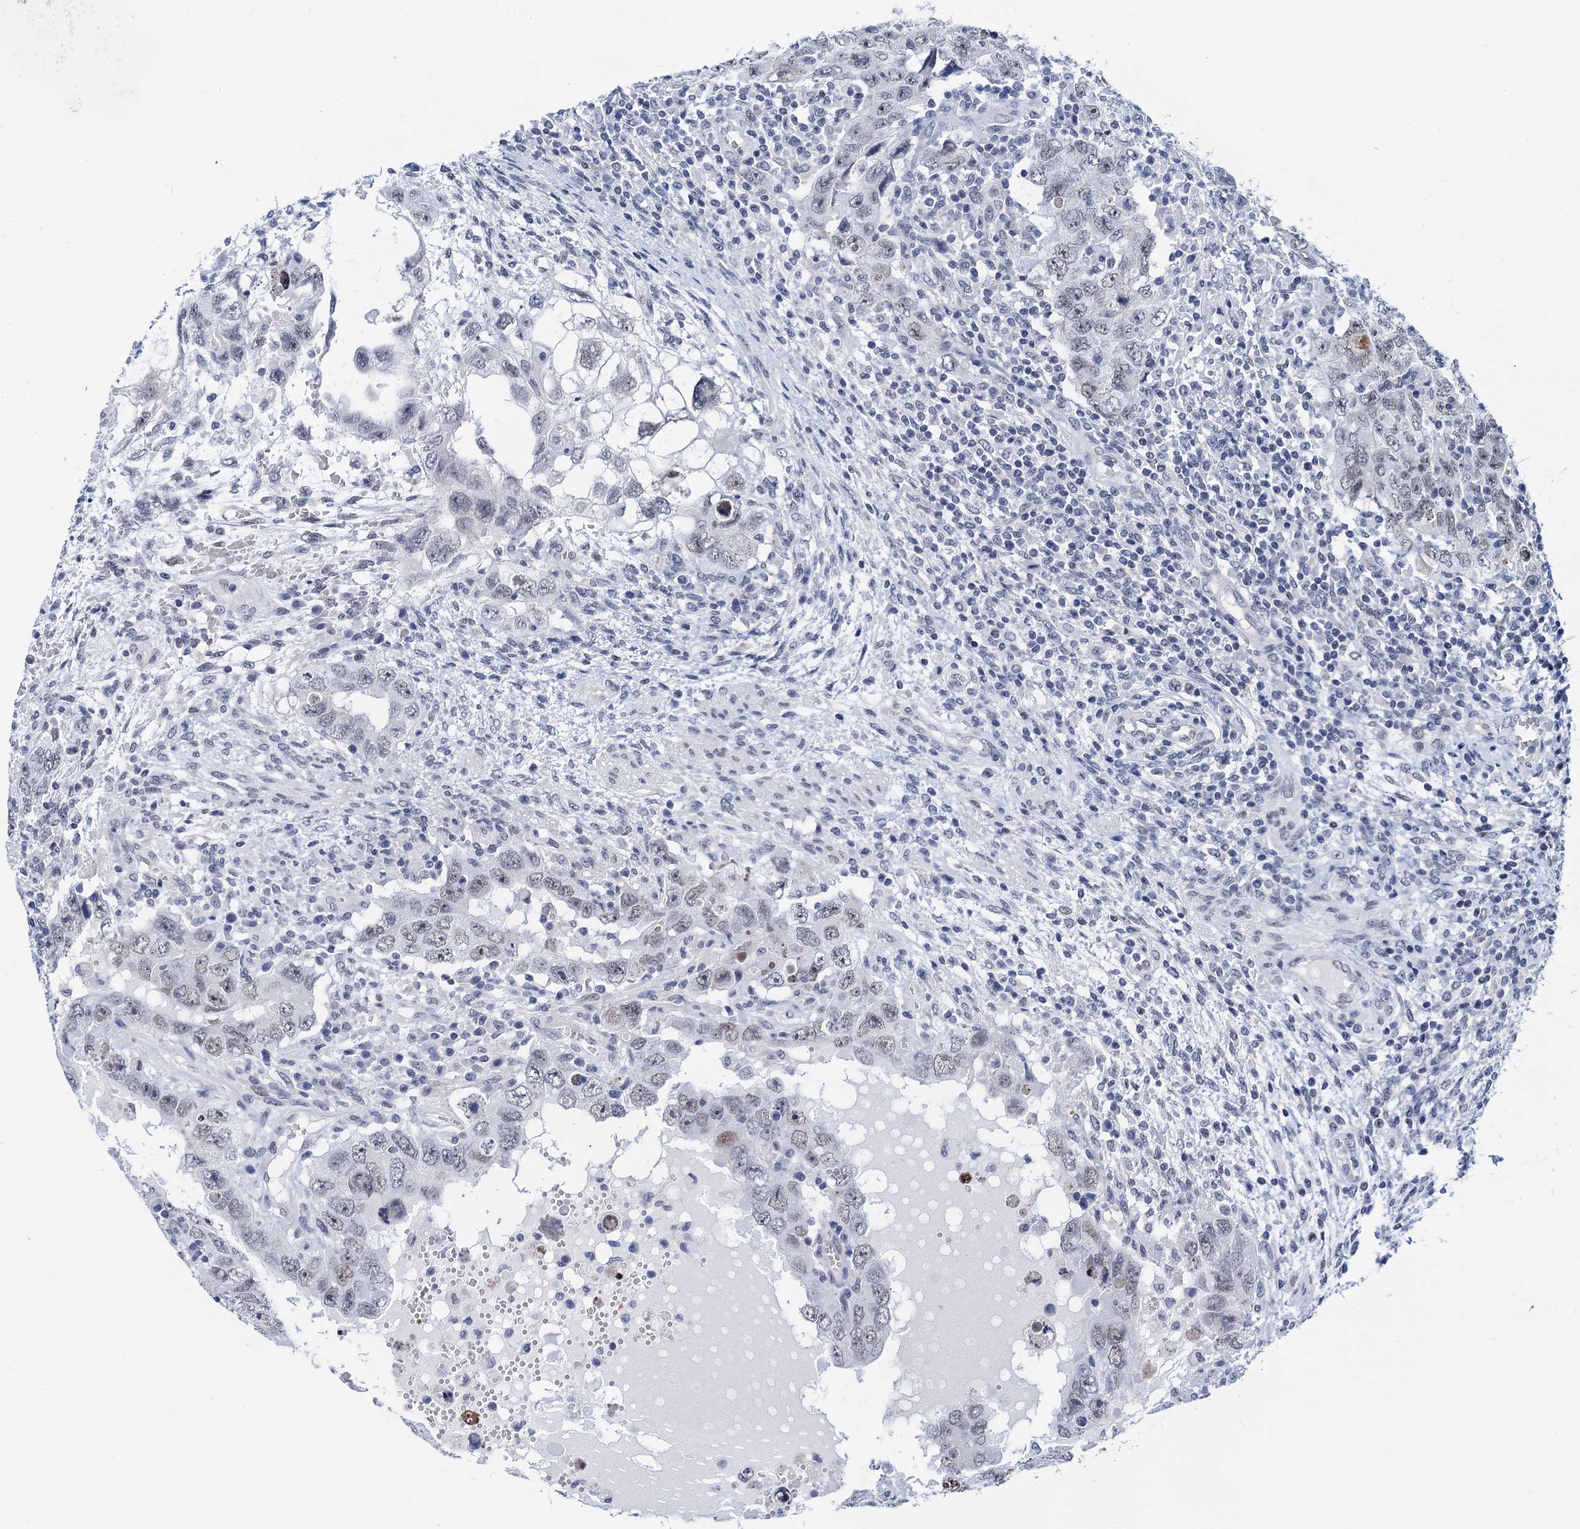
{"staining": {"intensity": "weak", "quantity": "25%-75%", "location": "nuclear"}, "tissue": "testis cancer", "cell_type": "Tumor cells", "image_type": "cancer", "snomed": [{"axis": "morphology", "description": "Carcinoma, Embryonal, NOS"}, {"axis": "topography", "description": "Testis"}], "caption": "Tumor cells demonstrate low levels of weak nuclear expression in about 25%-75% of cells in human testis cancer.", "gene": "C16orf87", "patient": {"sex": "male", "age": 26}}